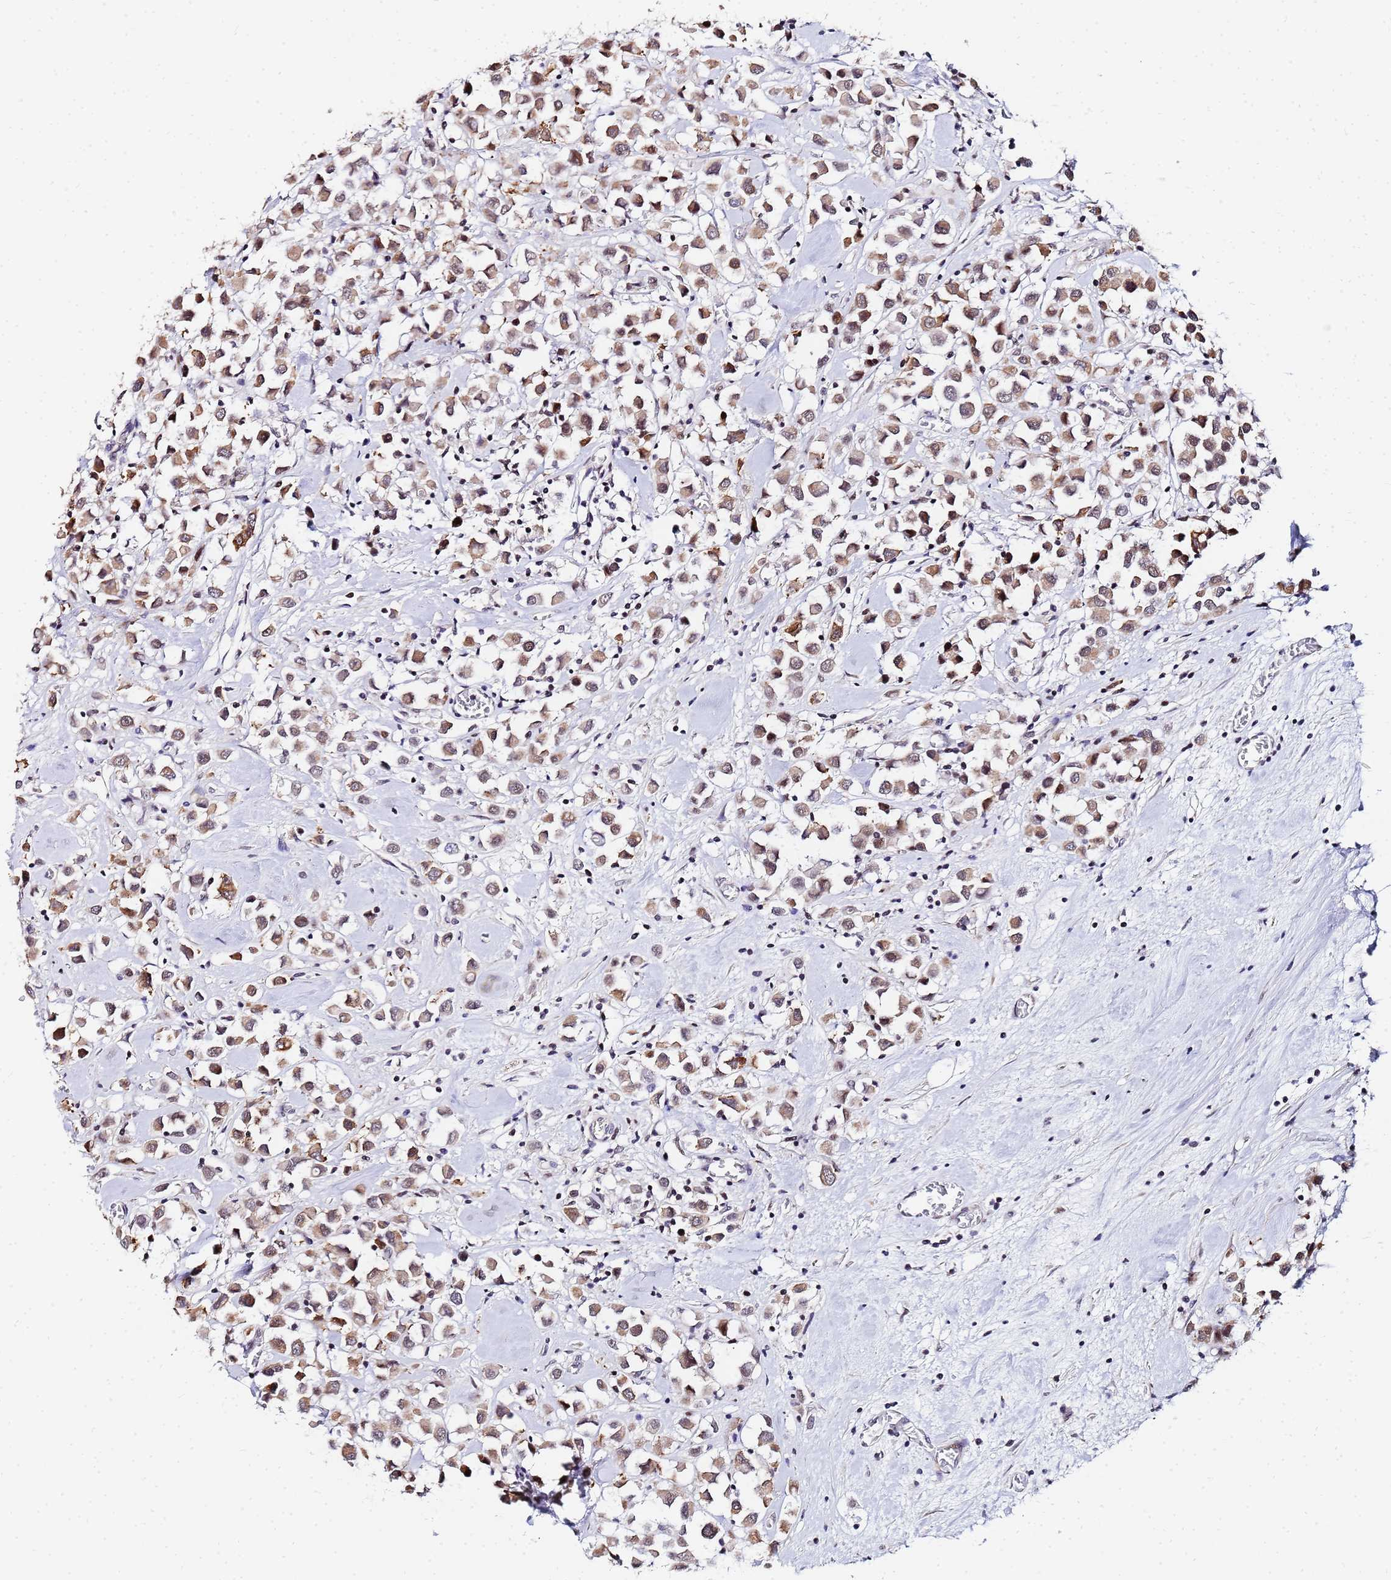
{"staining": {"intensity": "moderate", "quantity": ">75%", "location": "cytoplasmic/membranous"}, "tissue": "breast cancer", "cell_type": "Tumor cells", "image_type": "cancer", "snomed": [{"axis": "morphology", "description": "Duct carcinoma"}, {"axis": "topography", "description": "Breast"}], "caption": "This photomicrograph demonstrates IHC staining of infiltrating ductal carcinoma (breast), with medium moderate cytoplasmic/membranous expression in about >75% of tumor cells.", "gene": "CKMT1A", "patient": {"sex": "female", "age": 61}}